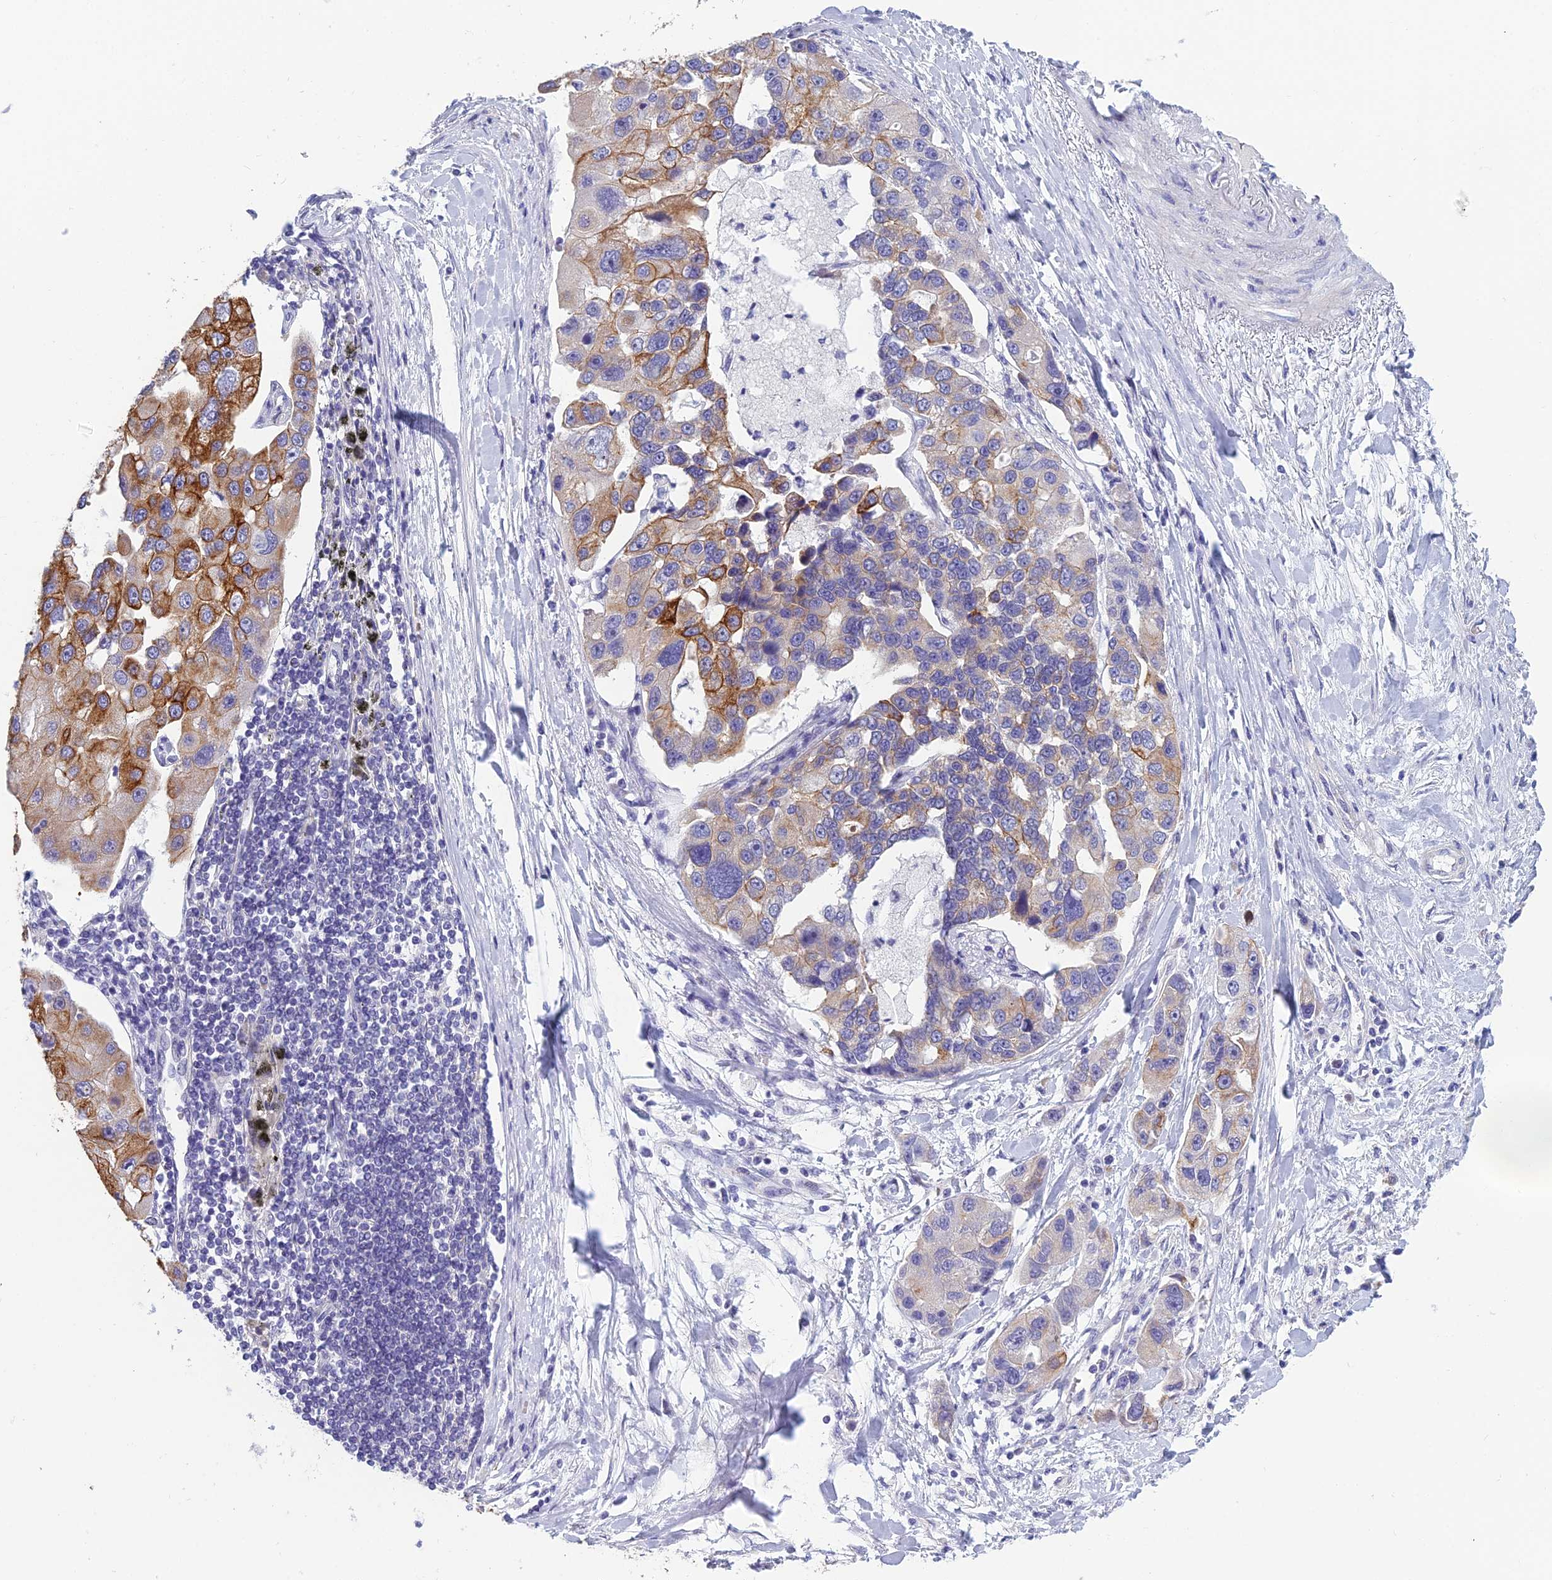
{"staining": {"intensity": "strong", "quantity": "25%-75%", "location": "cytoplasmic/membranous"}, "tissue": "lung cancer", "cell_type": "Tumor cells", "image_type": "cancer", "snomed": [{"axis": "morphology", "description": "Adenocarcinoma, NOS"}, {"axis": "topography", "description": "Lung"}], "caption": "Protein analysis of lung cancer (adenocarcinoma) tissue demonstrates strong cytoplasmic/membranous staining in approximately 25%-75% of tumor cells.", "gene": "RBM41", "patient": {"sex": "female", "age": 54}}